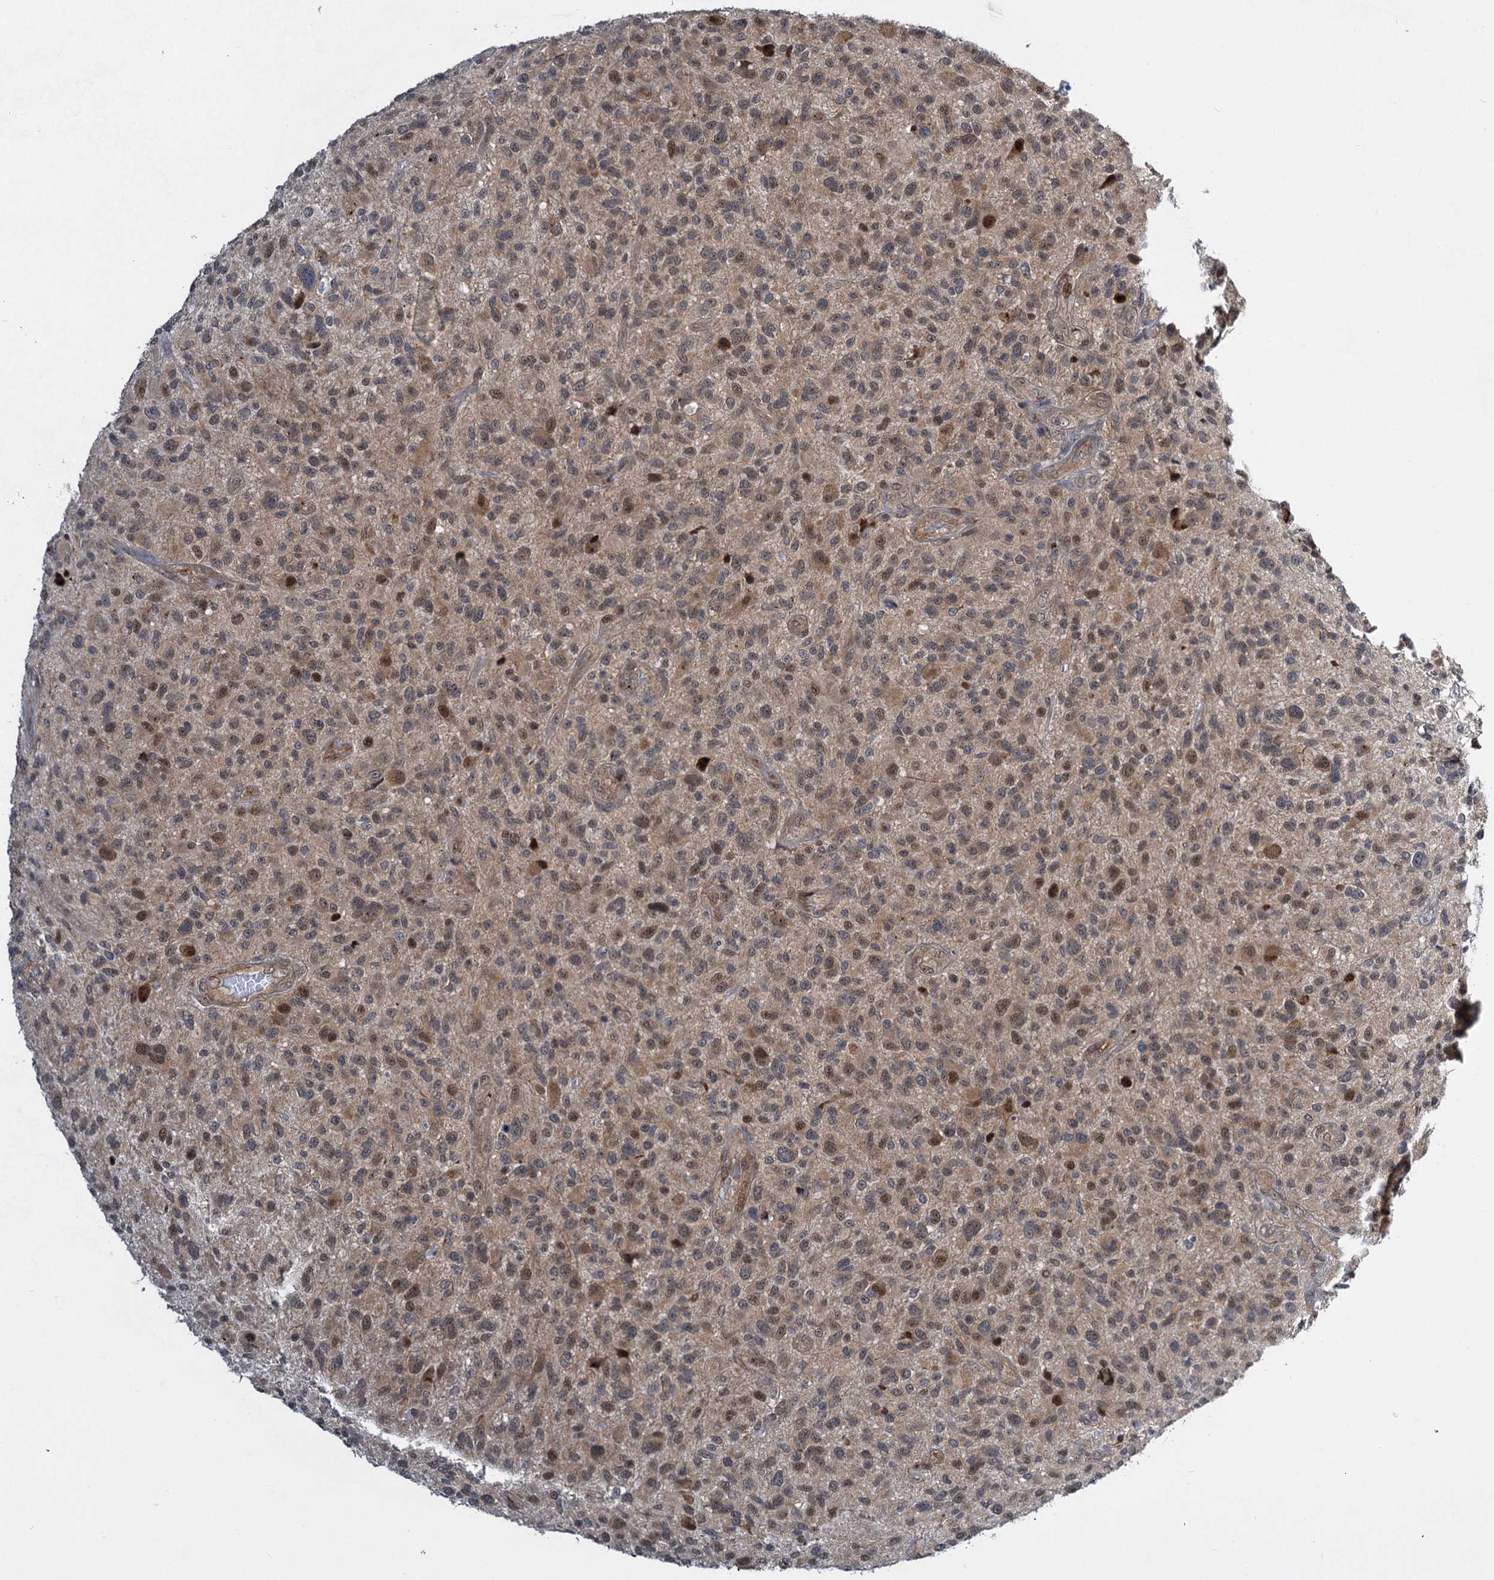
{"staining": {"intensity": "moderate", "quantity": "25%-75%", "location": "cytoplasmic/membranous,nuclear"}, "tissue": "glioma", "cell_type": "Tumor cells", "image_type": "cancer", "snomed": [{"axis": "morphology", "description": "Glioma, malignant, High grade"}, {"axis": "topography", "description": "Brain"}], "caption": "A brown stain shows moderate cytoplasmic/membranous and nuclear staining of a protein in human glioma tumor cells.", "gene": "GPBP1", "patient": {"sex": "male", "age": 47}}